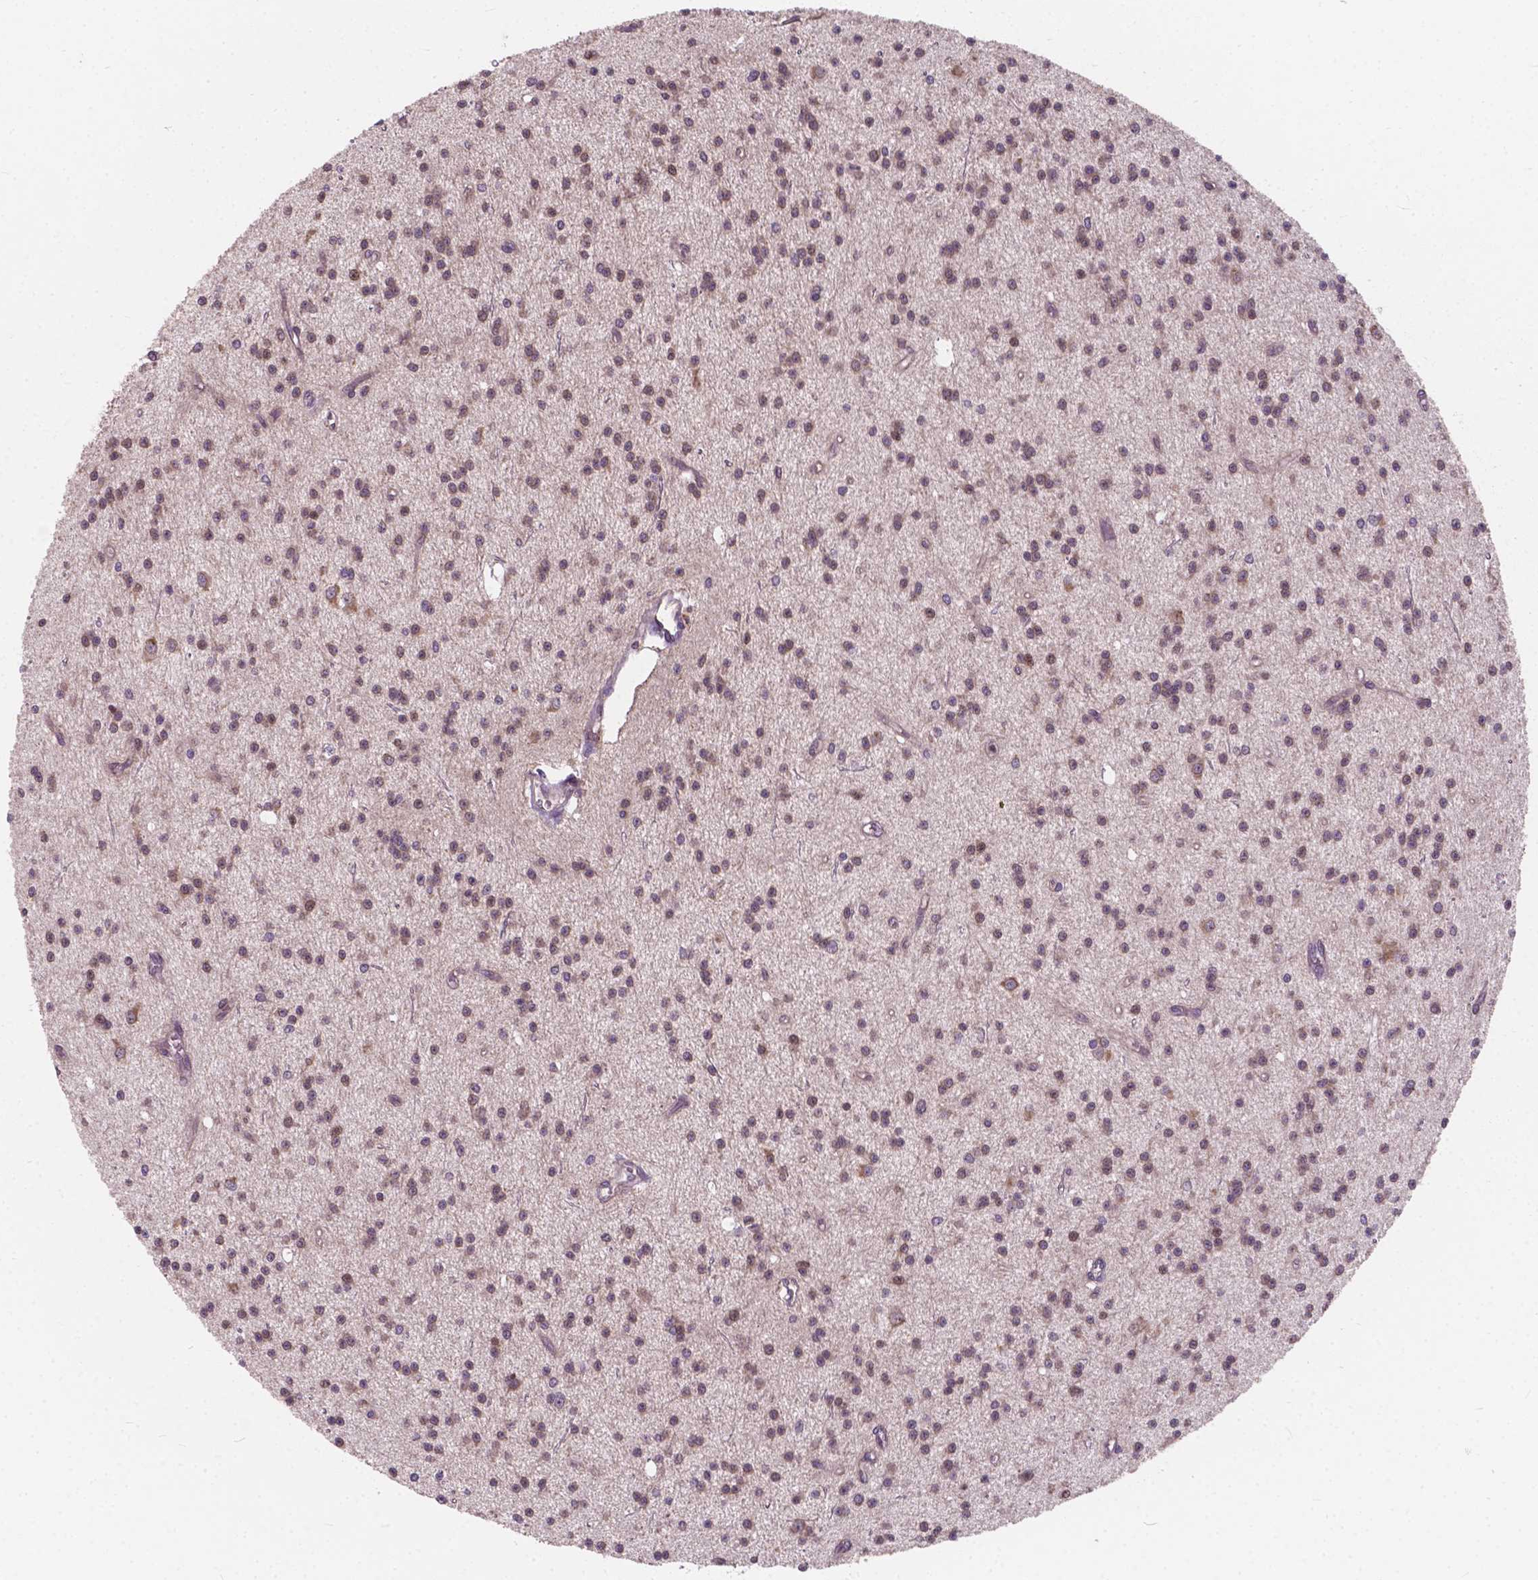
{"staining": {"intensity": "weak", "quantity": "25%-75%", "location": "cytoplasmic/membranous,nuclear"}, "tissue": "glioma", "cell_type": "Tumor cells", "image_type": "cancer", "snomed": [{"axis": "morphology", "description": "Glioma, malignant, Low grade"}, {"axis": "topography", "description": "Brain"}], "caption": "Low-grade glioma (malignant) stained for a protein (brown) shows weak cytoplasmic/membranous and nuclear positive expression in approximately 25%-75% of tumor cells.", "gene": "MRPL33", "patient": {"sex": "male", "age": 27}}